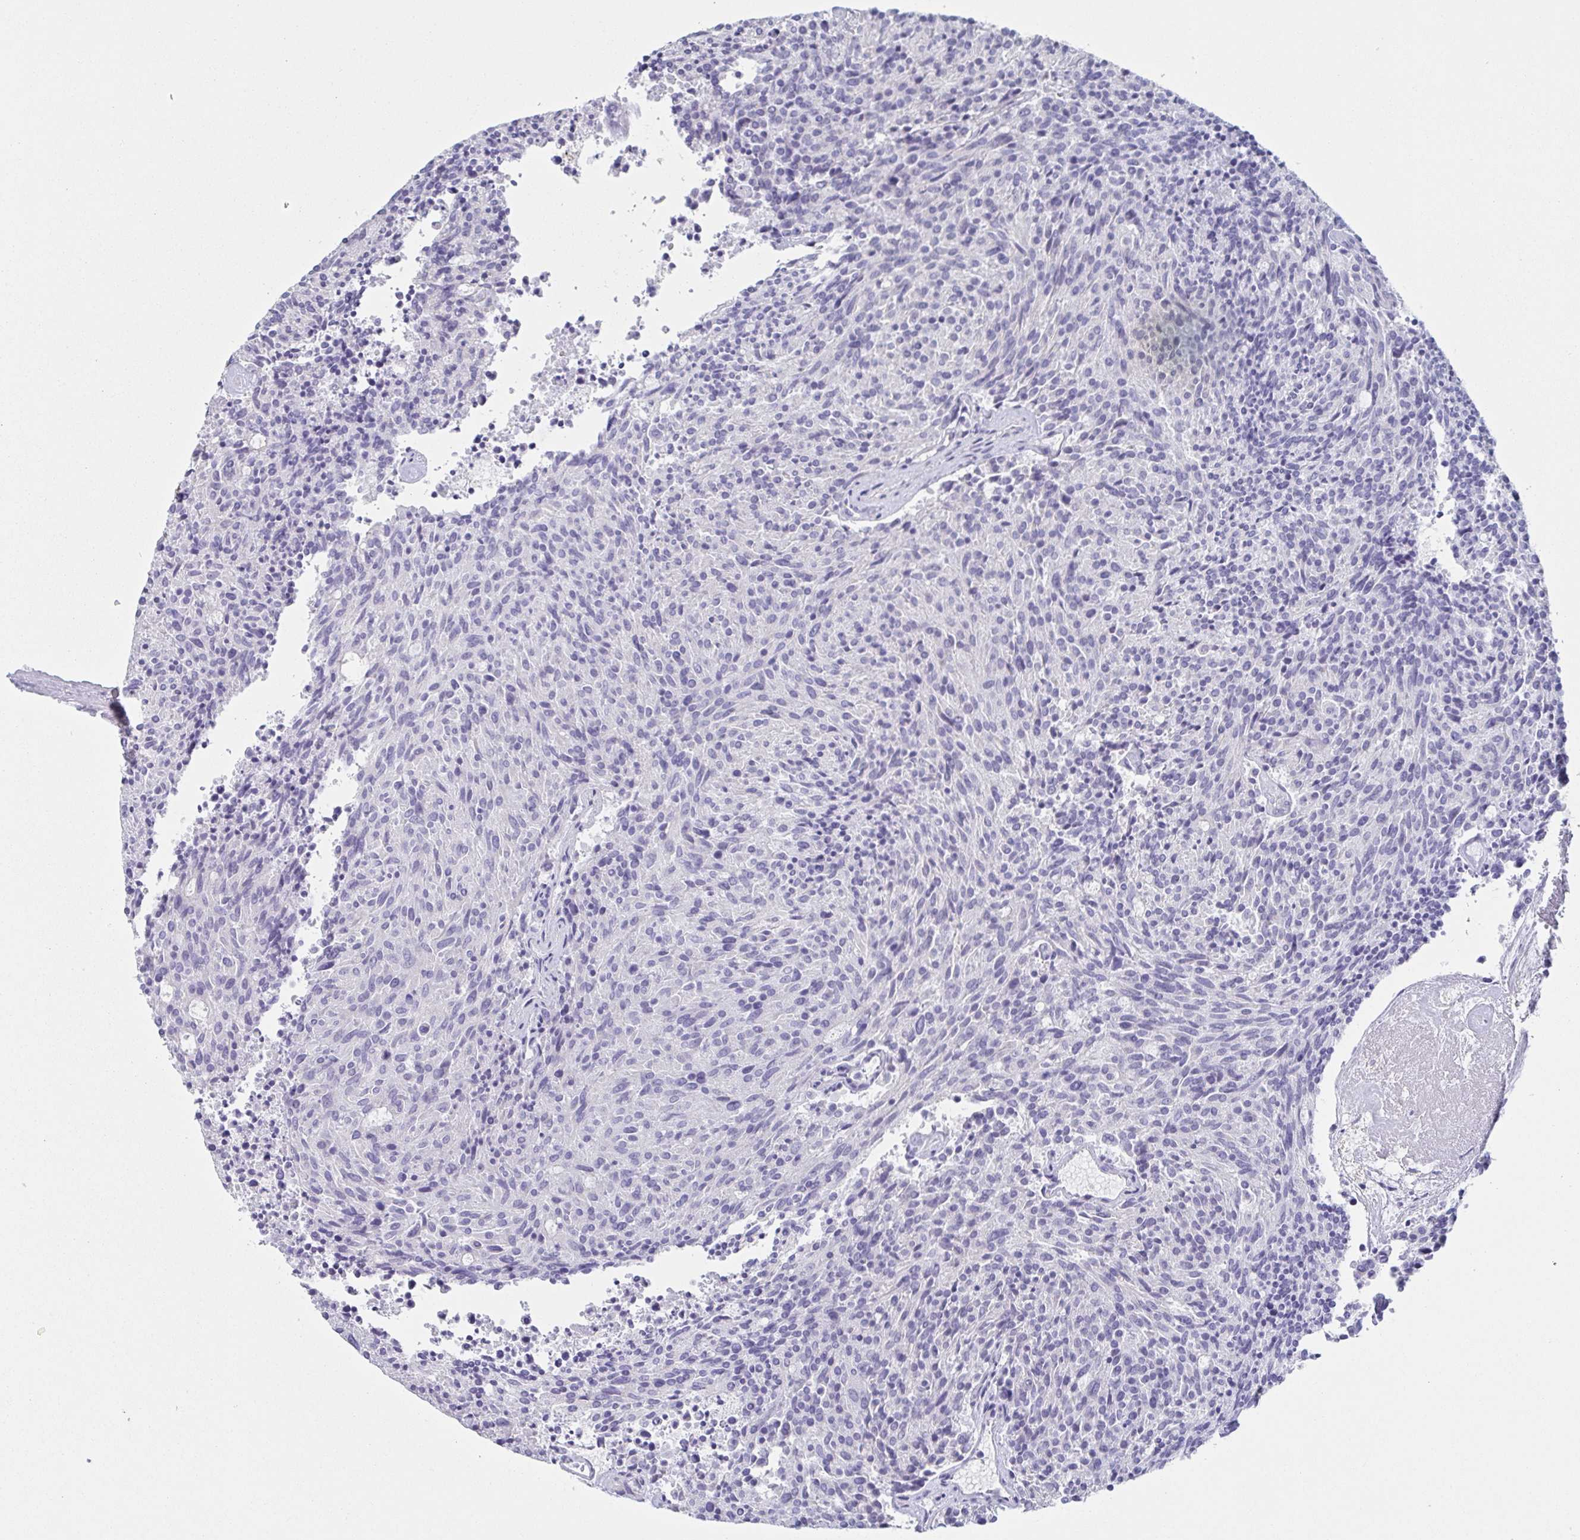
{"staining": {"intensity": "negative", "quantity": "none", "location": "none"}, "tissue": "carcinoid", "cell_type": "Tumor cells", "image_type": "cancer", "snomed": [{"axis": "morphology", "description": "Carcinoid, malignant, NOS"}, {"axis": "topography", "description": "Pancreas"}], "caption": "Histopathology image shows no significant protein expression in tumor cells of carcinoid.", "gene": "PRR27", "patient": {"sex": "female", "age": 54}}